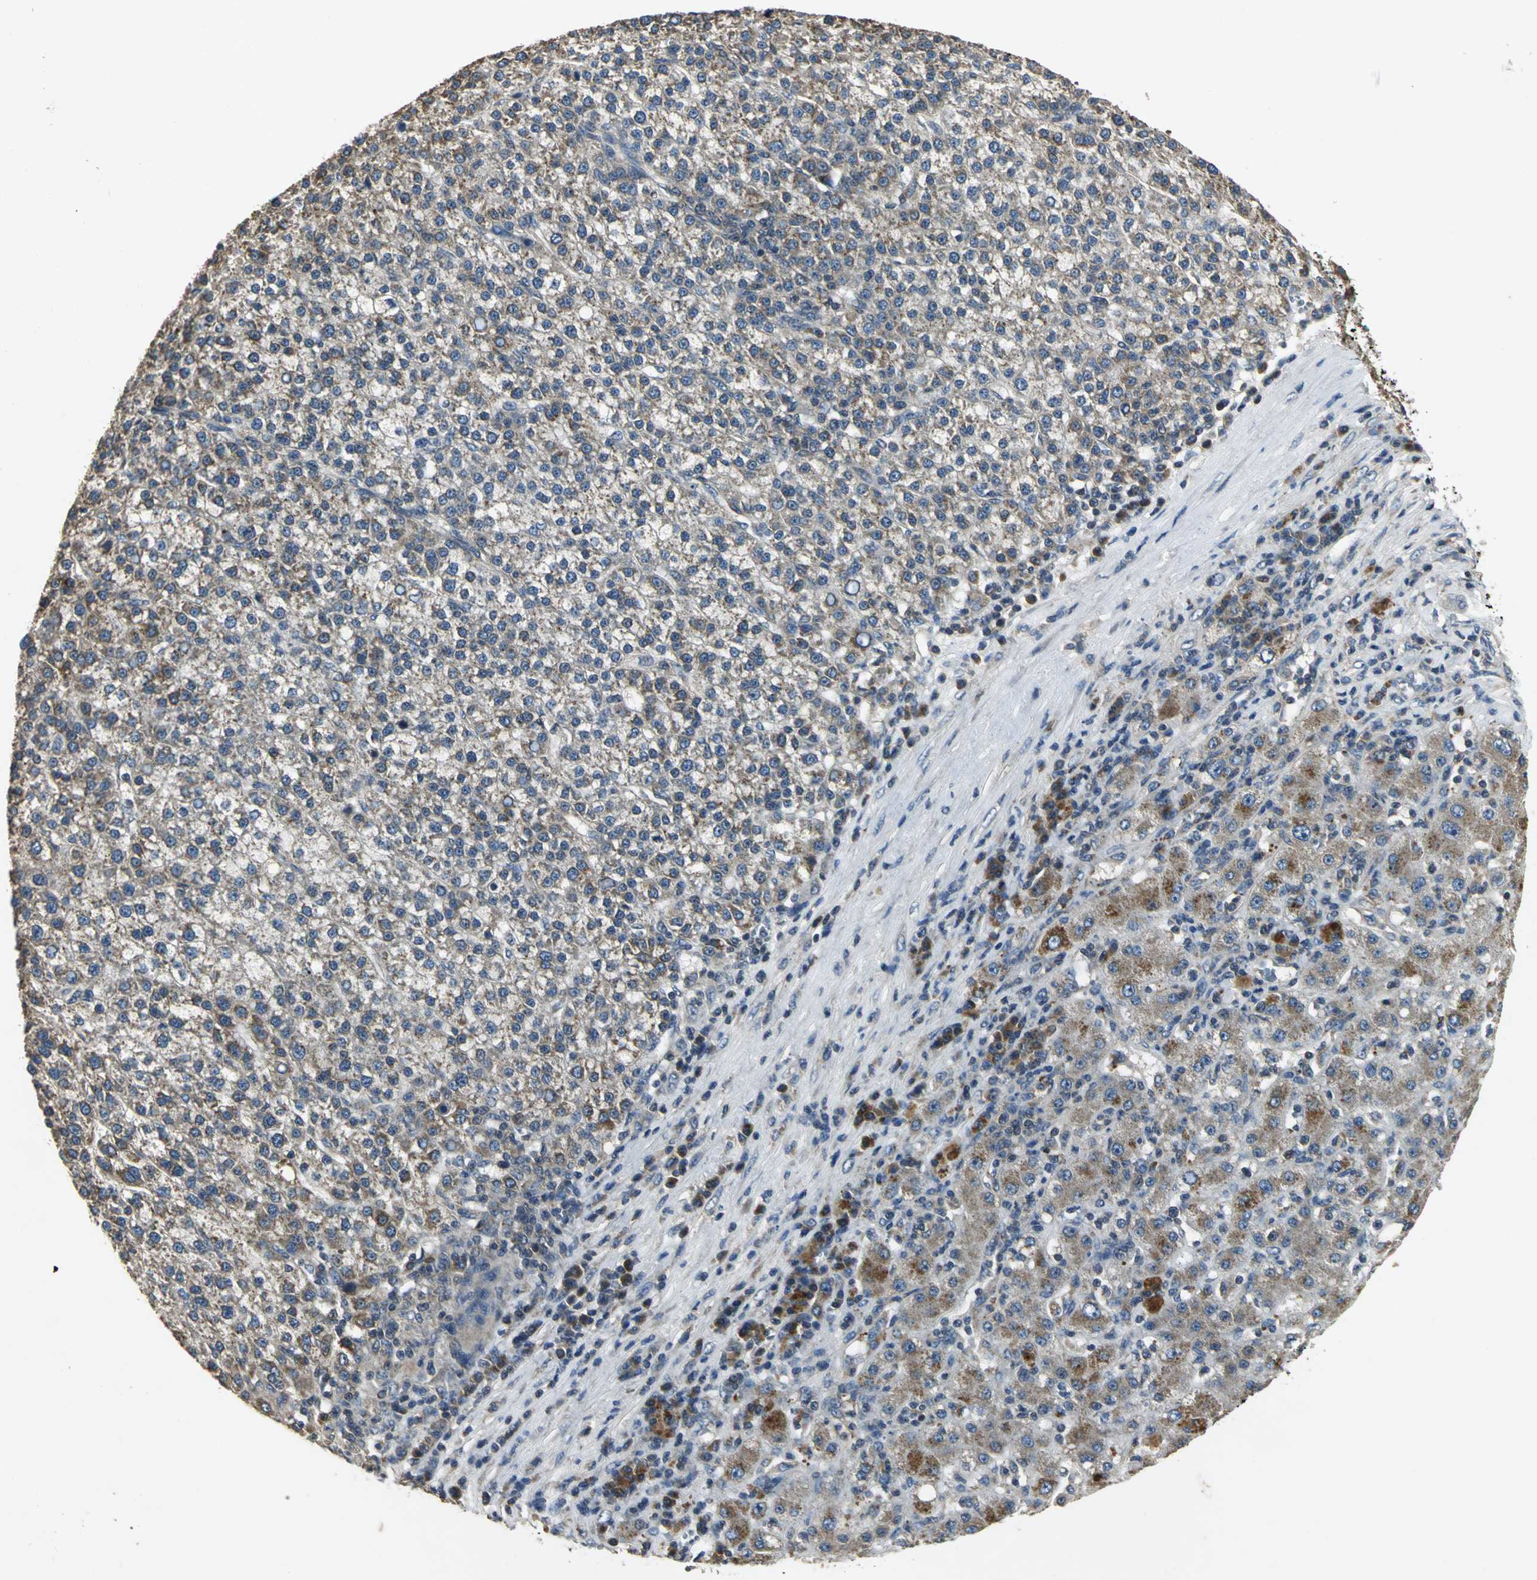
{"staining": {"intensity": "moderate", "quantity": ">75%", "location": "cytoplasmic/membranous"}, "tissue": "liver cancer", "cell_type": "Tumor cells", "image_type": "cancer", "snomed": [{"axis": "morphology", "description": "Carcinoma, Hepatocellular, NOS"}, {"axis": "topography", "description": "Liver"}], "caption": "Liver cancer (hepatocellular carcinoma) tissue displays moderate cytoplasmic/membranous staining in approximately >75% of tumor cells", "gene": "IRF3", "patient": {"sex": "female", "age": 58}}